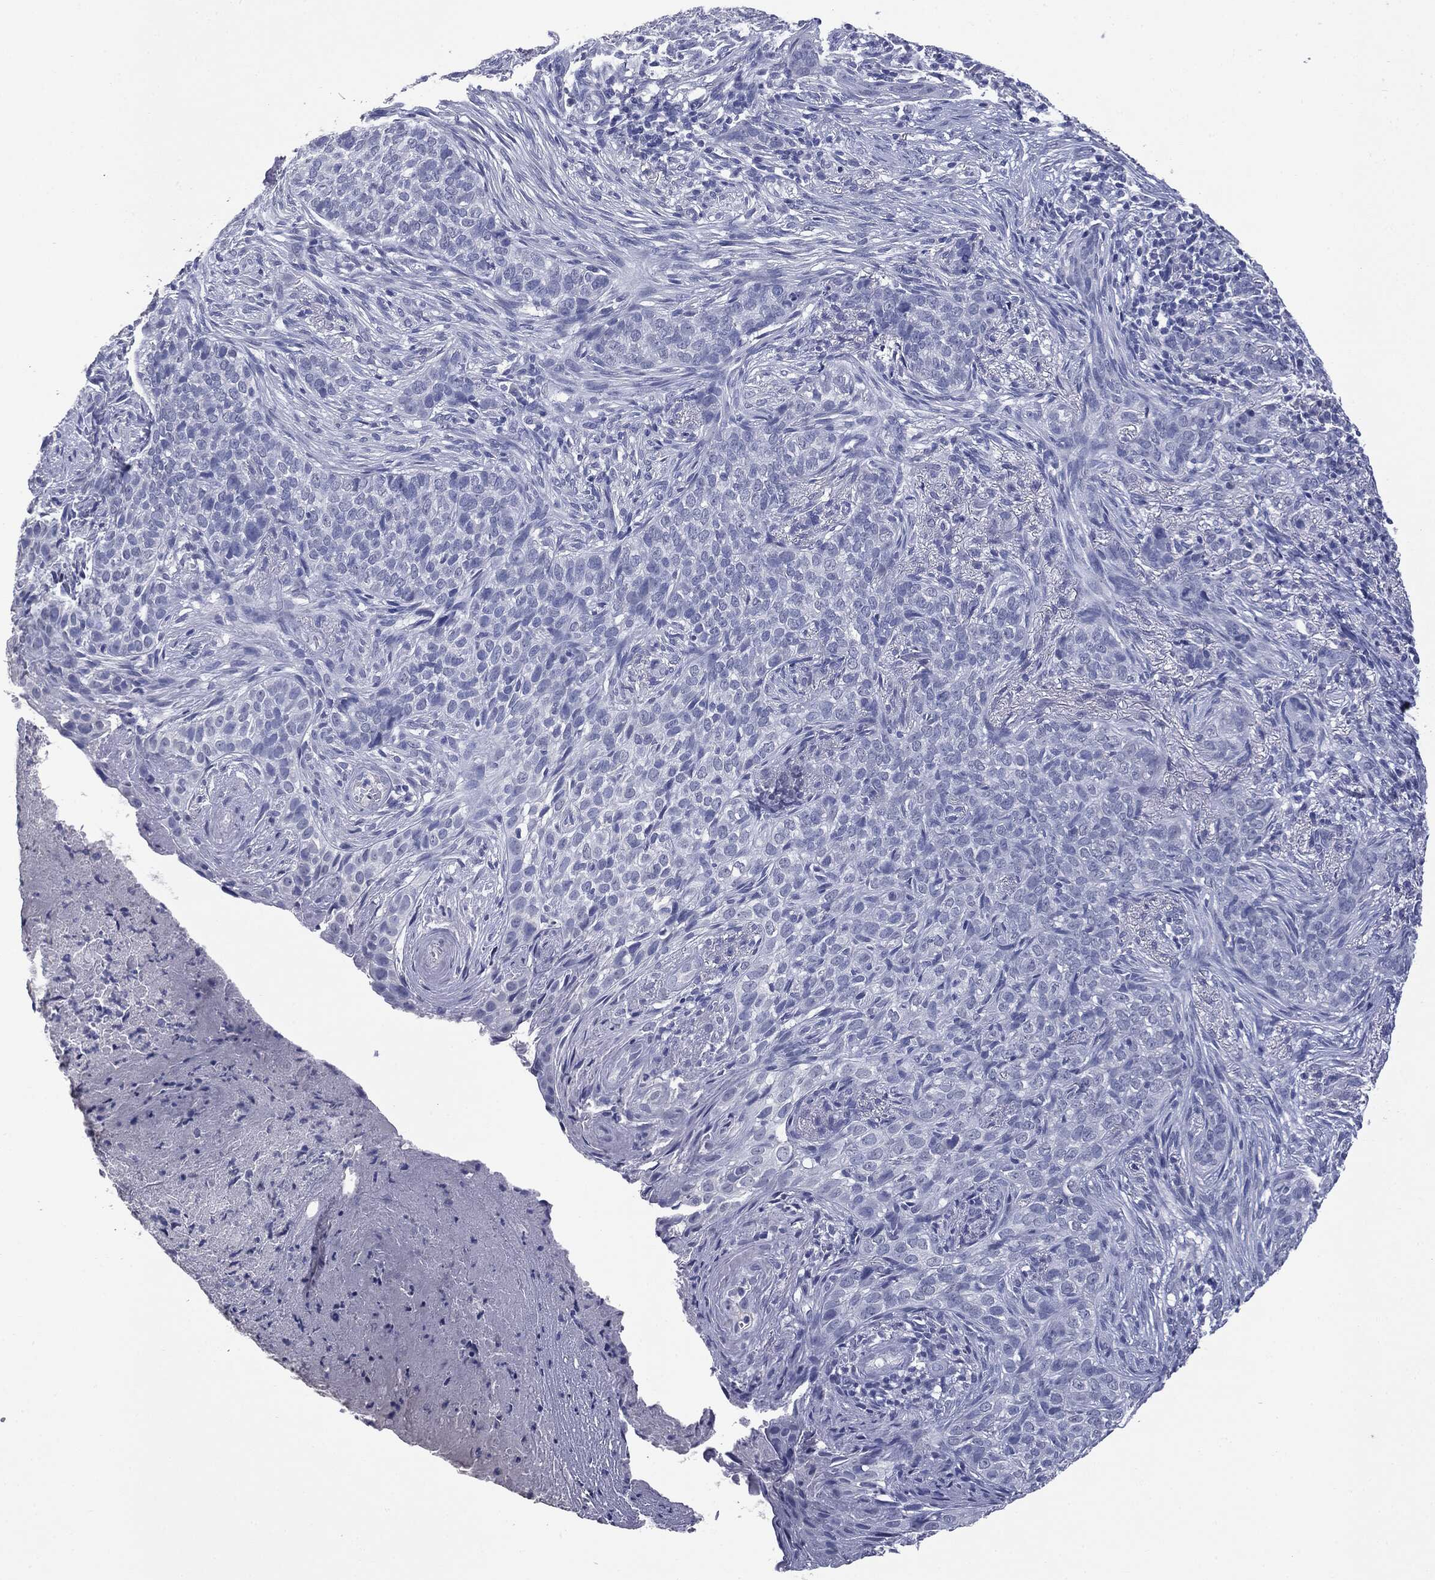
{"staining": {"intensity": "negative", "quantity": "none", "location": "none"}, "tissue": "skin cancer", "cell_type": "Tumor cells", "image_type": "cancer", "snomed": [{"axis": "morphology", "description": "Squamous cell carcinoma, NOS"}, {"axis": "topography", "description": "Skin"}], "caption": "A micrograph of human skin squamous cell carcinoma is negative for staining in tumor cells.", "gene": "TSHB", "patient": {"sex": "male", "age": 88}}